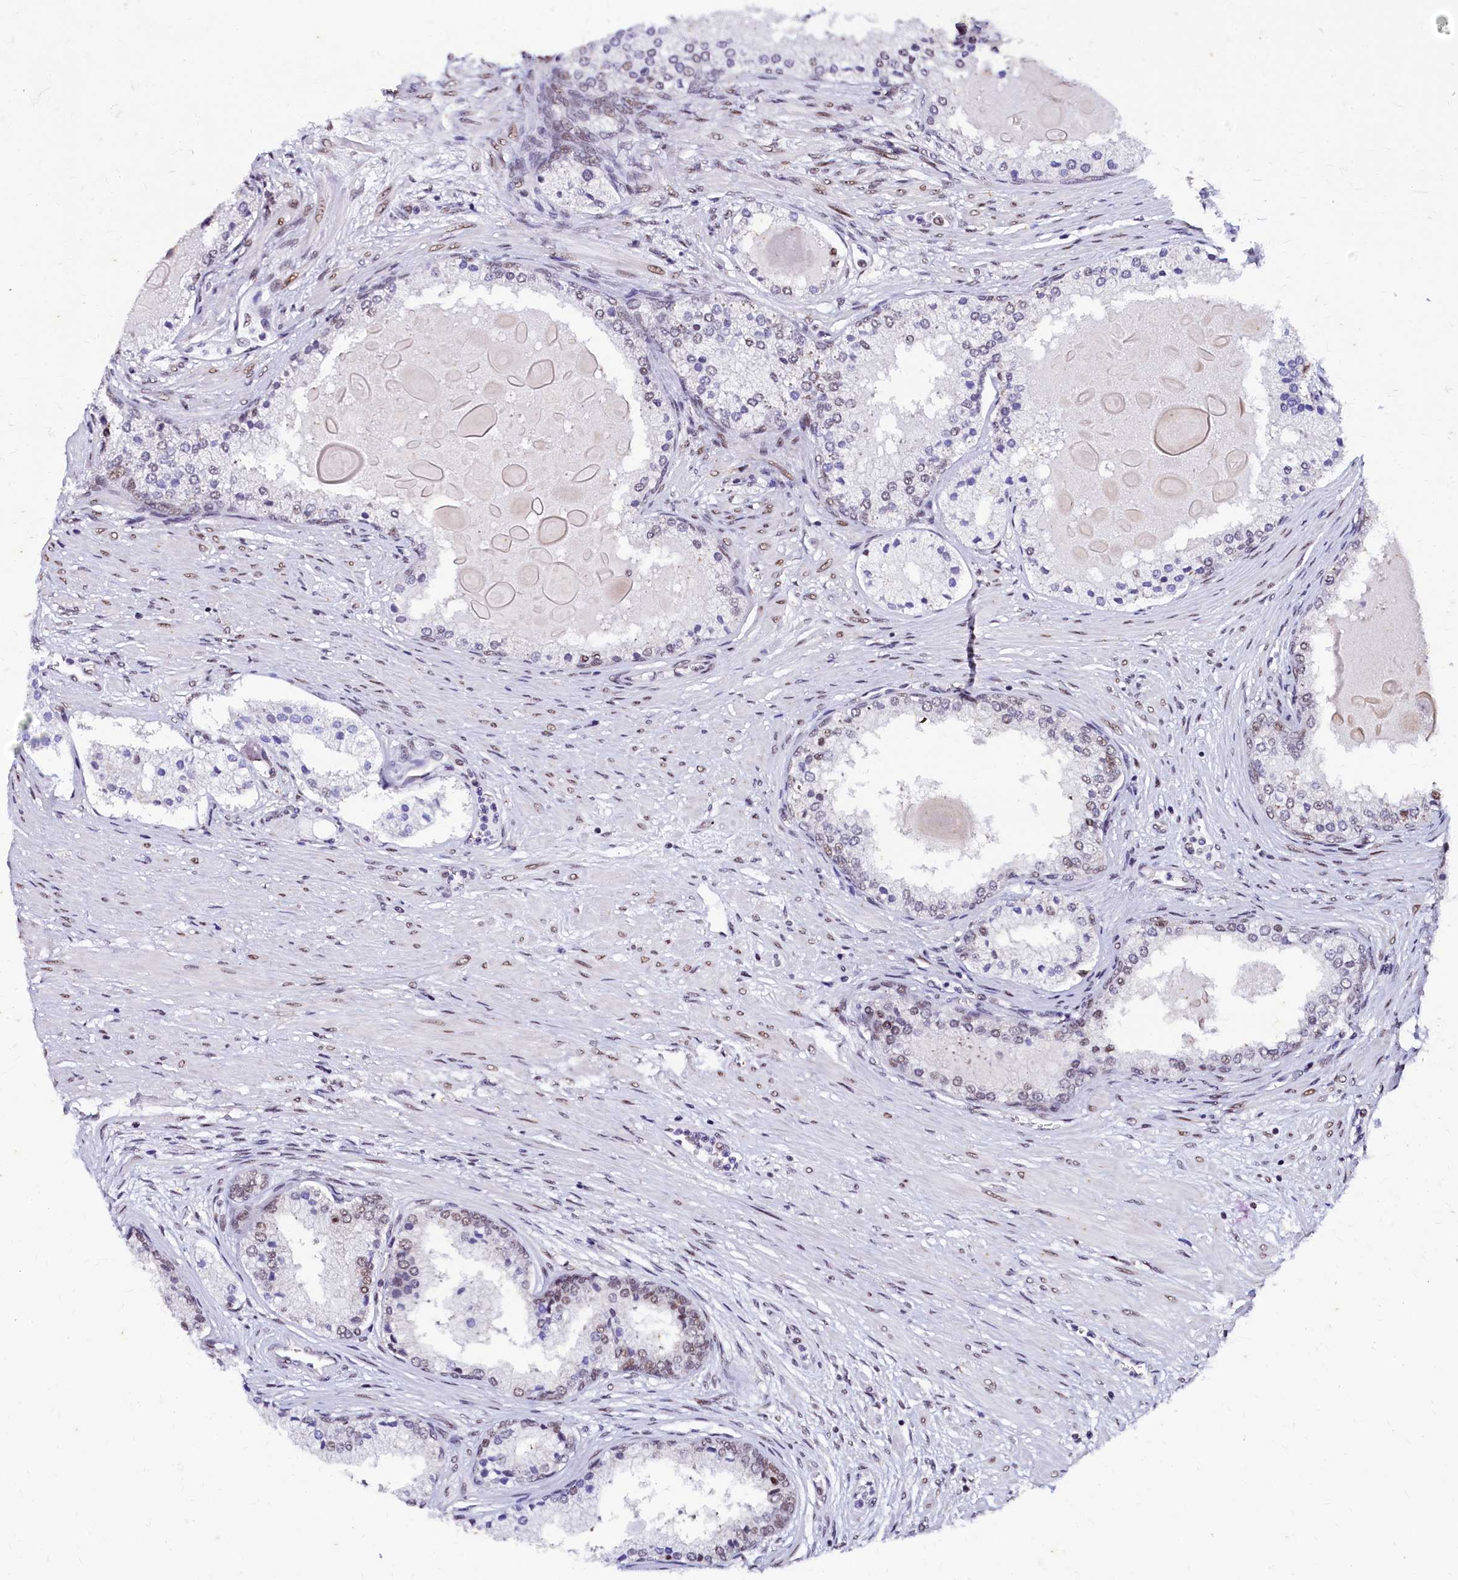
{"staining": {"intensity": "moderate", "quantity": "<25%", "location": "nuclear"}, "tissue": "prostate cancer", "cell_type": "Tumor cells", "image_type": "cancer", "snomed": [{"axis": "morphology", "description": "Adenocarcinoma, Low grade"}, {"axis": "topography", "description": "Prostate"}], "caption": "Prostate cancer tissue demonstrates moderate nuclear expression in approximately <25% of tumor cells", "gene": "CPSF7", "patient": {"sex": "male", "age": 59}}